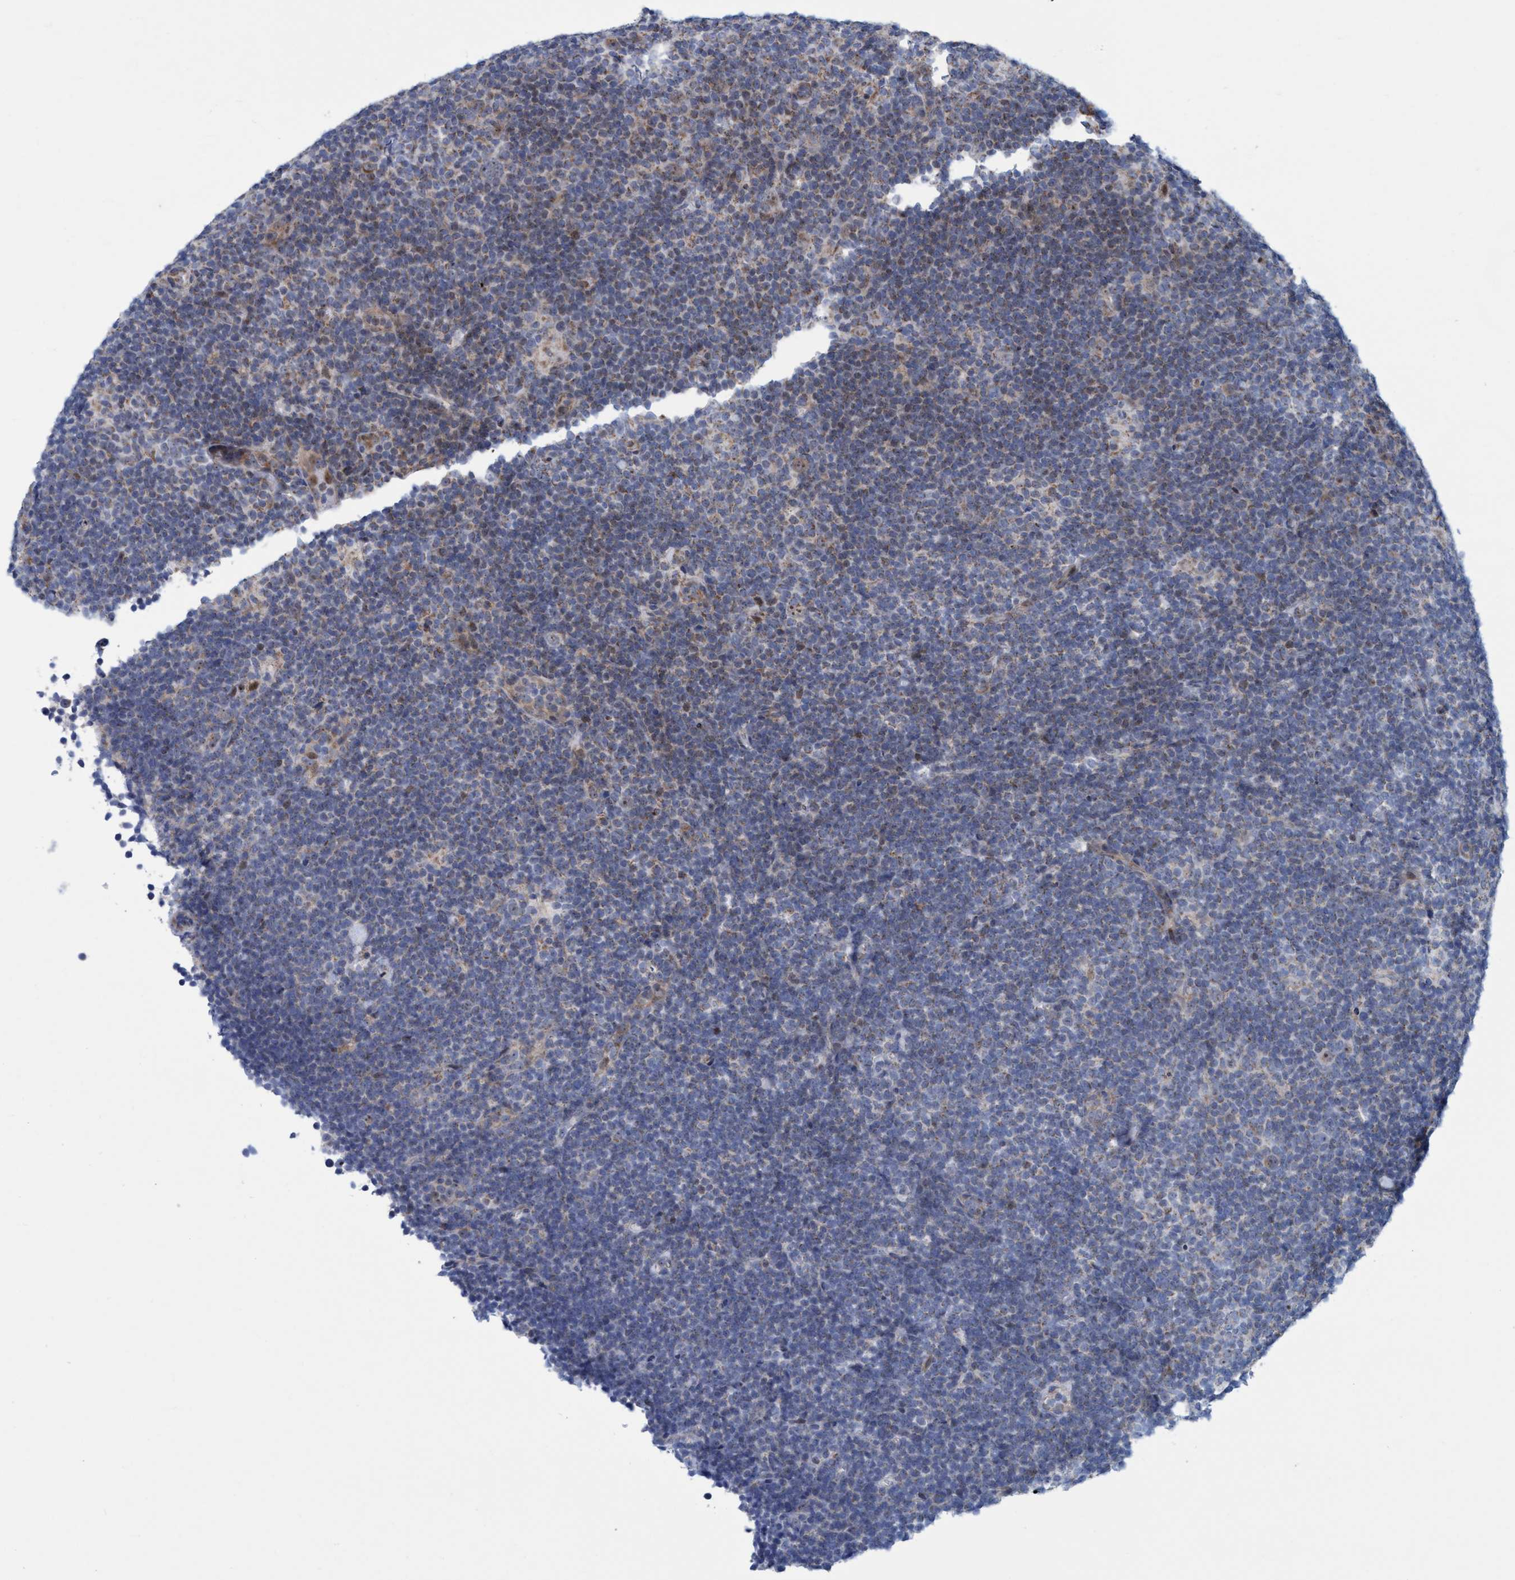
{"staining": {"intensity": "weak", "quantity": "25%-75%", "location": "cytoplasmic/membranous"}, "tissue": "lymphoma", "cell_type": "Tumor cells", "image_type": "cancer", "snomed": [{"axis": "morphology", "description": "Hodgkin's disease, NOS"}, {"axis": "topography", "description": "Lymph node"}], "caption": "Protein expression analysis of lymphoma displays weak cytoplasmic/membranous positivity in approximately 25%-75% of tumor cells. Nuclei are stained in blue.", "gene": "POLR1F", "patient": {"sex": "female", "age": 57}}